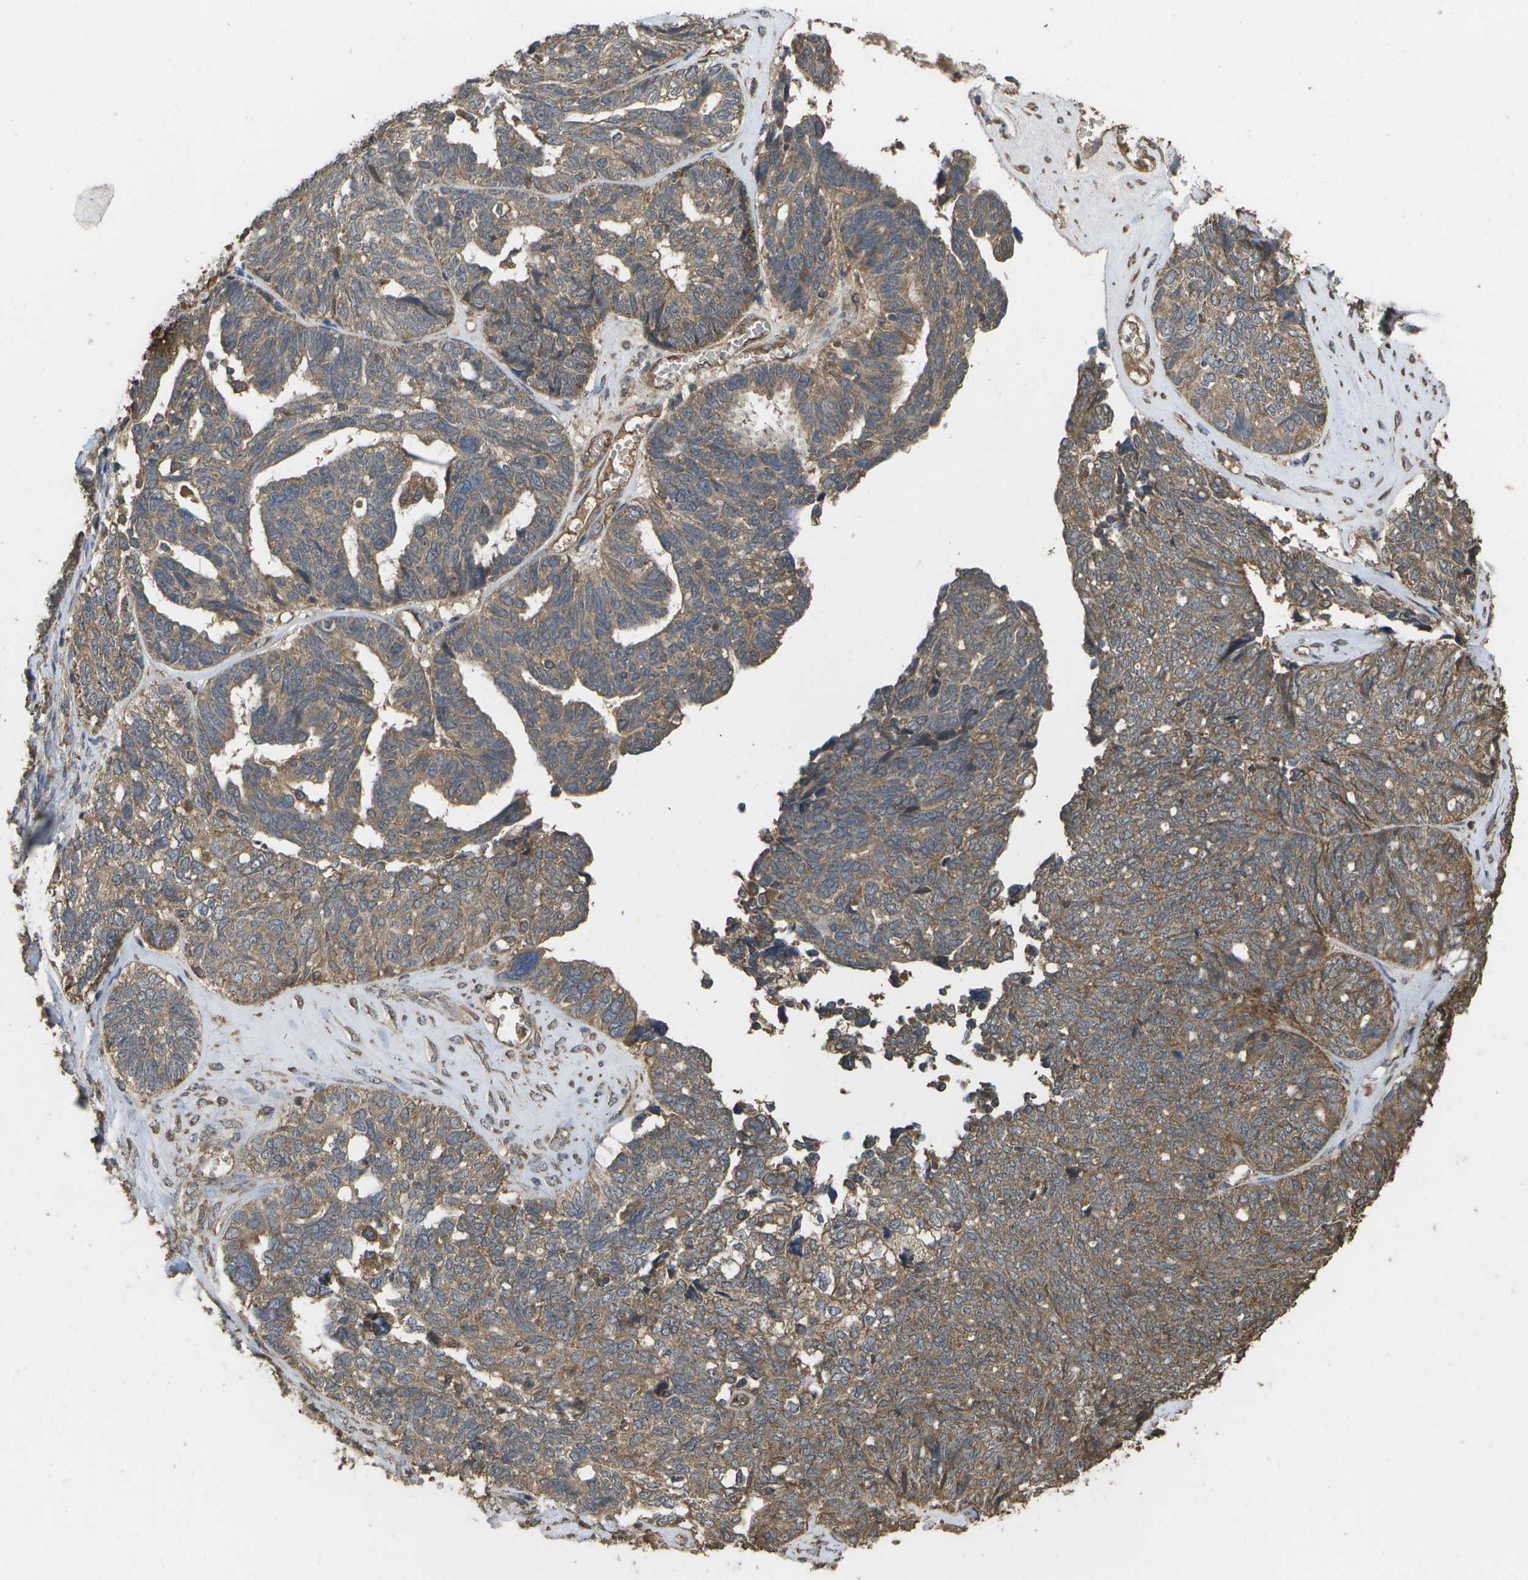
{"staining": {"intensity": "moderate", "quantity": ">75%", "location": "cytoplasmic/membranous"}, "tissue": "ovarian cancer", "cell_type": "Tumor cells", "image_type": "cancer", "snomed": [{"axis": "morphology", "description": "Cystadenocarcinoma, serous, NOS"}, {"axis": "topography", "description": "Ovary"}], "caption": "Immunohistochemistry (DAB (3,3'-diaminobenzidine)) staining of human ovarian cancer shows moderate cytoplasmic/membranous protein staining in approximately >75% of tumor cells.", "gene": "SACS", "patient": {"sex": "female", "age": 79}}